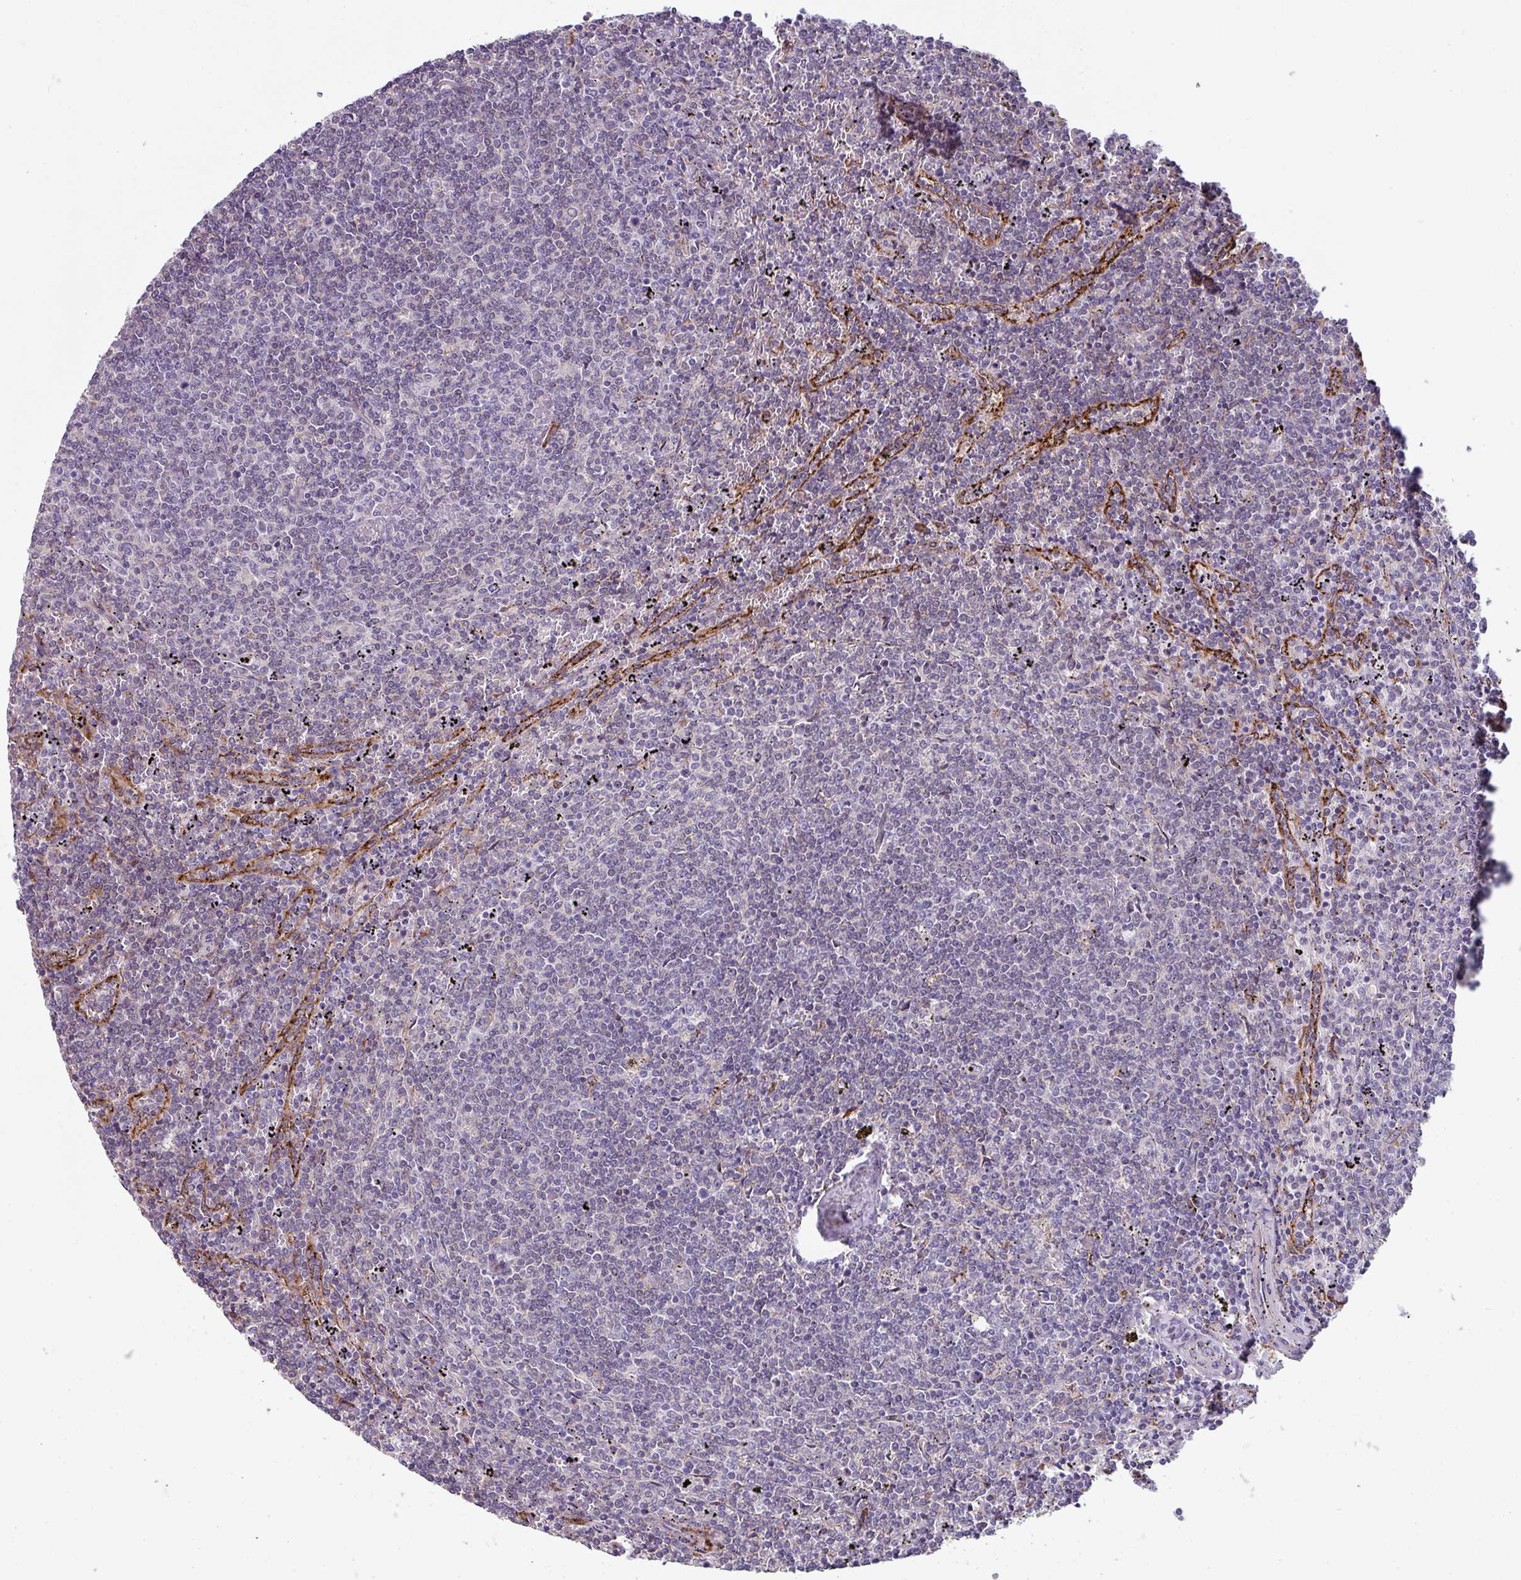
{"staining": {"intensity": "negative", "quantity": "none", "location": "none"}, "tissue": "lymphoma", "cell_type": "Tumor cells", "image_type": "cancer", "snomed": [{"axis": "morphology", "description": "Malignant lymphoma, non-Hodgkin's type, Low grade"}, {"axis": "topography", "description": "Spleen"}], "caption": "Immunohistochemistry micrograph of low-grade malignant lymphoma, non-Hodgkin's type stained for a protein (brown), which exhibits no expression in tumor cells.", "gene": "BMS1", "patient": {"sex": "female", "age": 50}}